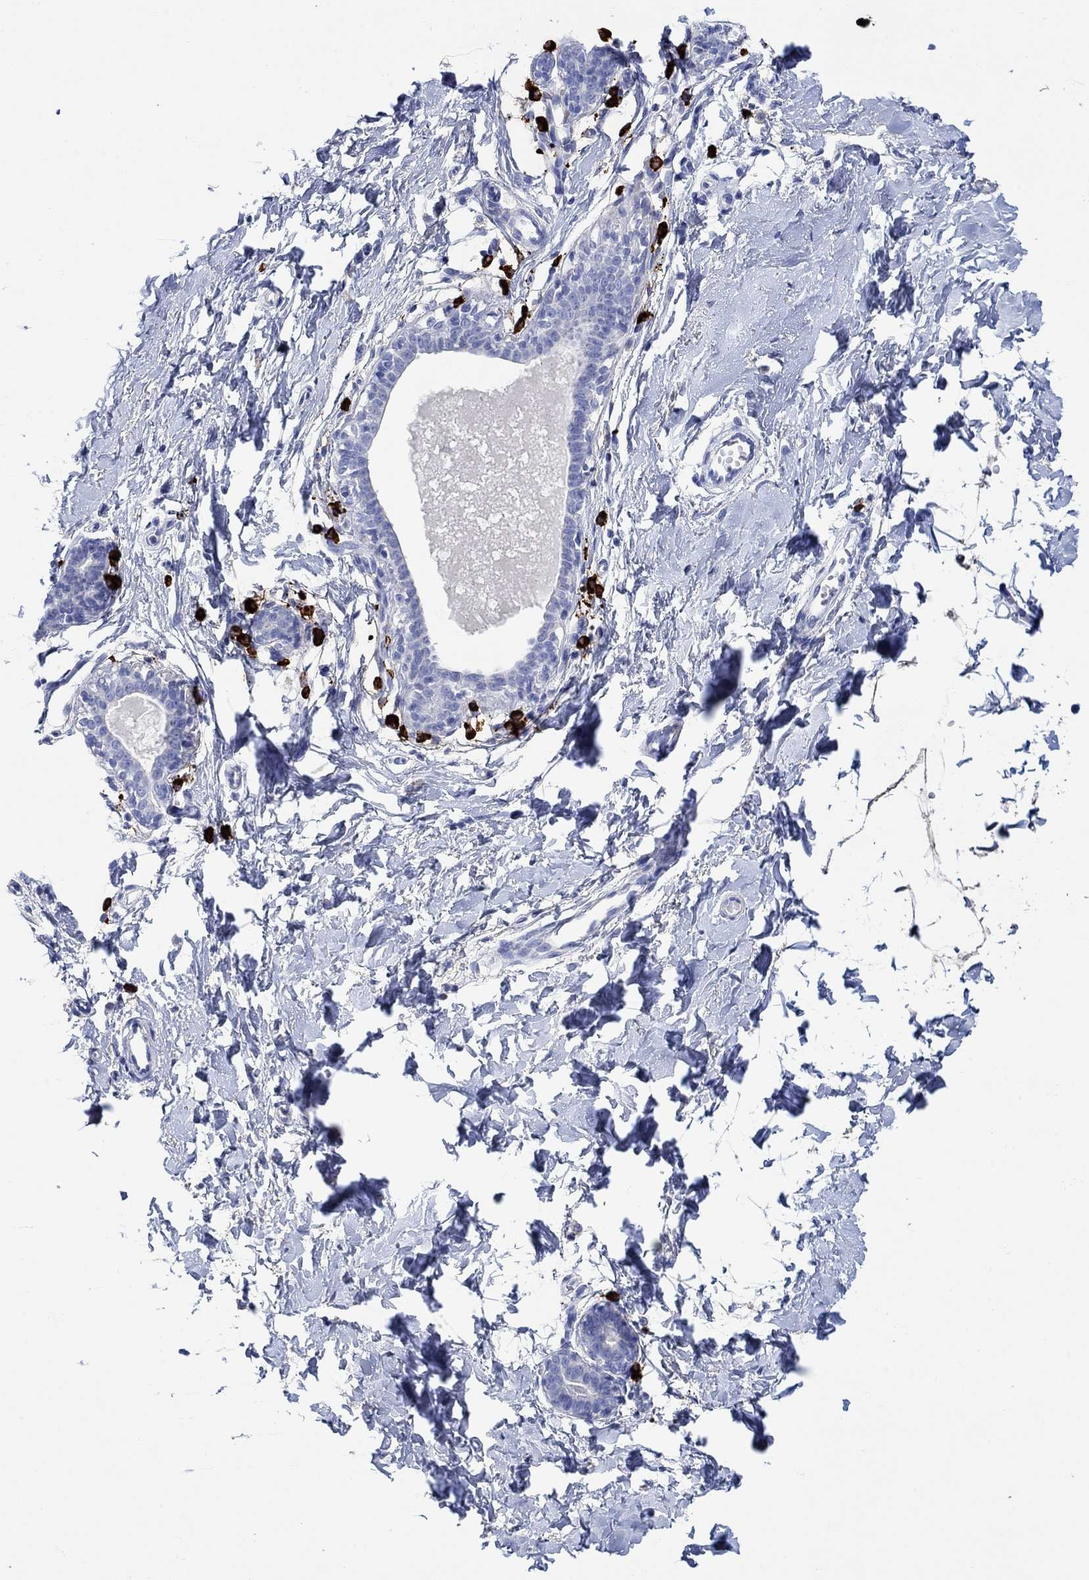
{"staining": {"intensity": "negative", "quantity": "none", "location": "none"}, "tissue": "breast", "cell_type": "Adipocytes", "image_type": "normal", "snomed": [{"axis": "morphology", "description": "Normal tissue, NOS"}, {"axis": "topography", "description": "Breast"}], "caption": "Immunohistochemistry (IHC) histopathology image of benign breast: human breast stained with DAB reveals no significant protein positivity in adipocytes.", "gene": "P2RY6", "patient": {"sex": "female", "age": 37}}